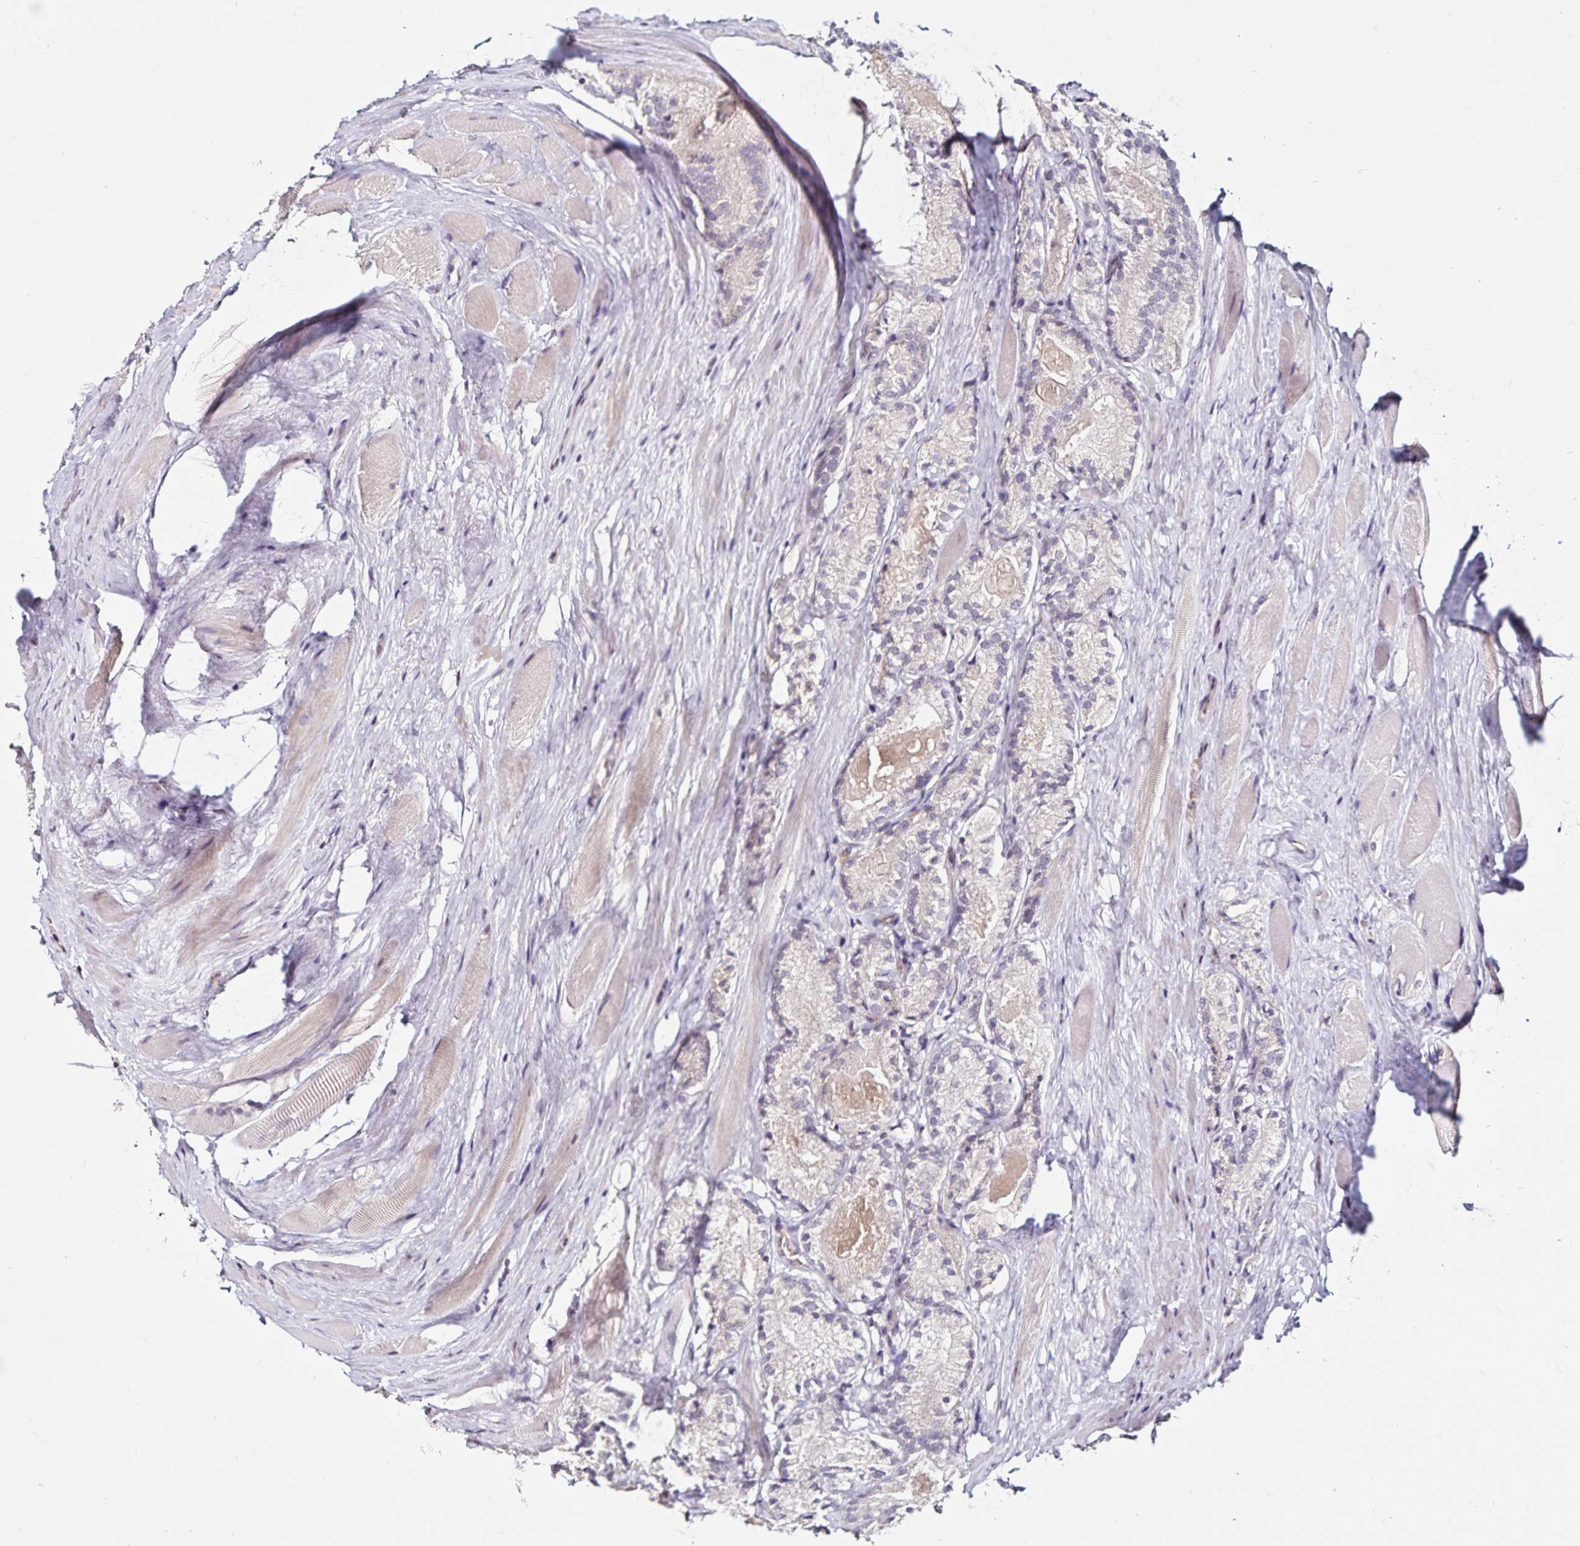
{"staining": {"intensity": "negative", "quantity": "none", "location": "none"}, "tissue": "prostate cancer", "cell_type": "Tumor cells", "image_type": "cancer", "snomed": [{"axis": "morphology", "description": "Adenocarcinoma, NOS"}, {"axis": "morphology", "description": "Adenocarcinoma, Low grade"}, {"axis": "topography", "description": "Prostate"}], "caption": "IHC micrograph of prostate cancer stained for a protein (brown), which shows no staining in tumor cells.", "gene": "ACSL5", "patient": {"sex": "male", "age": 68}}